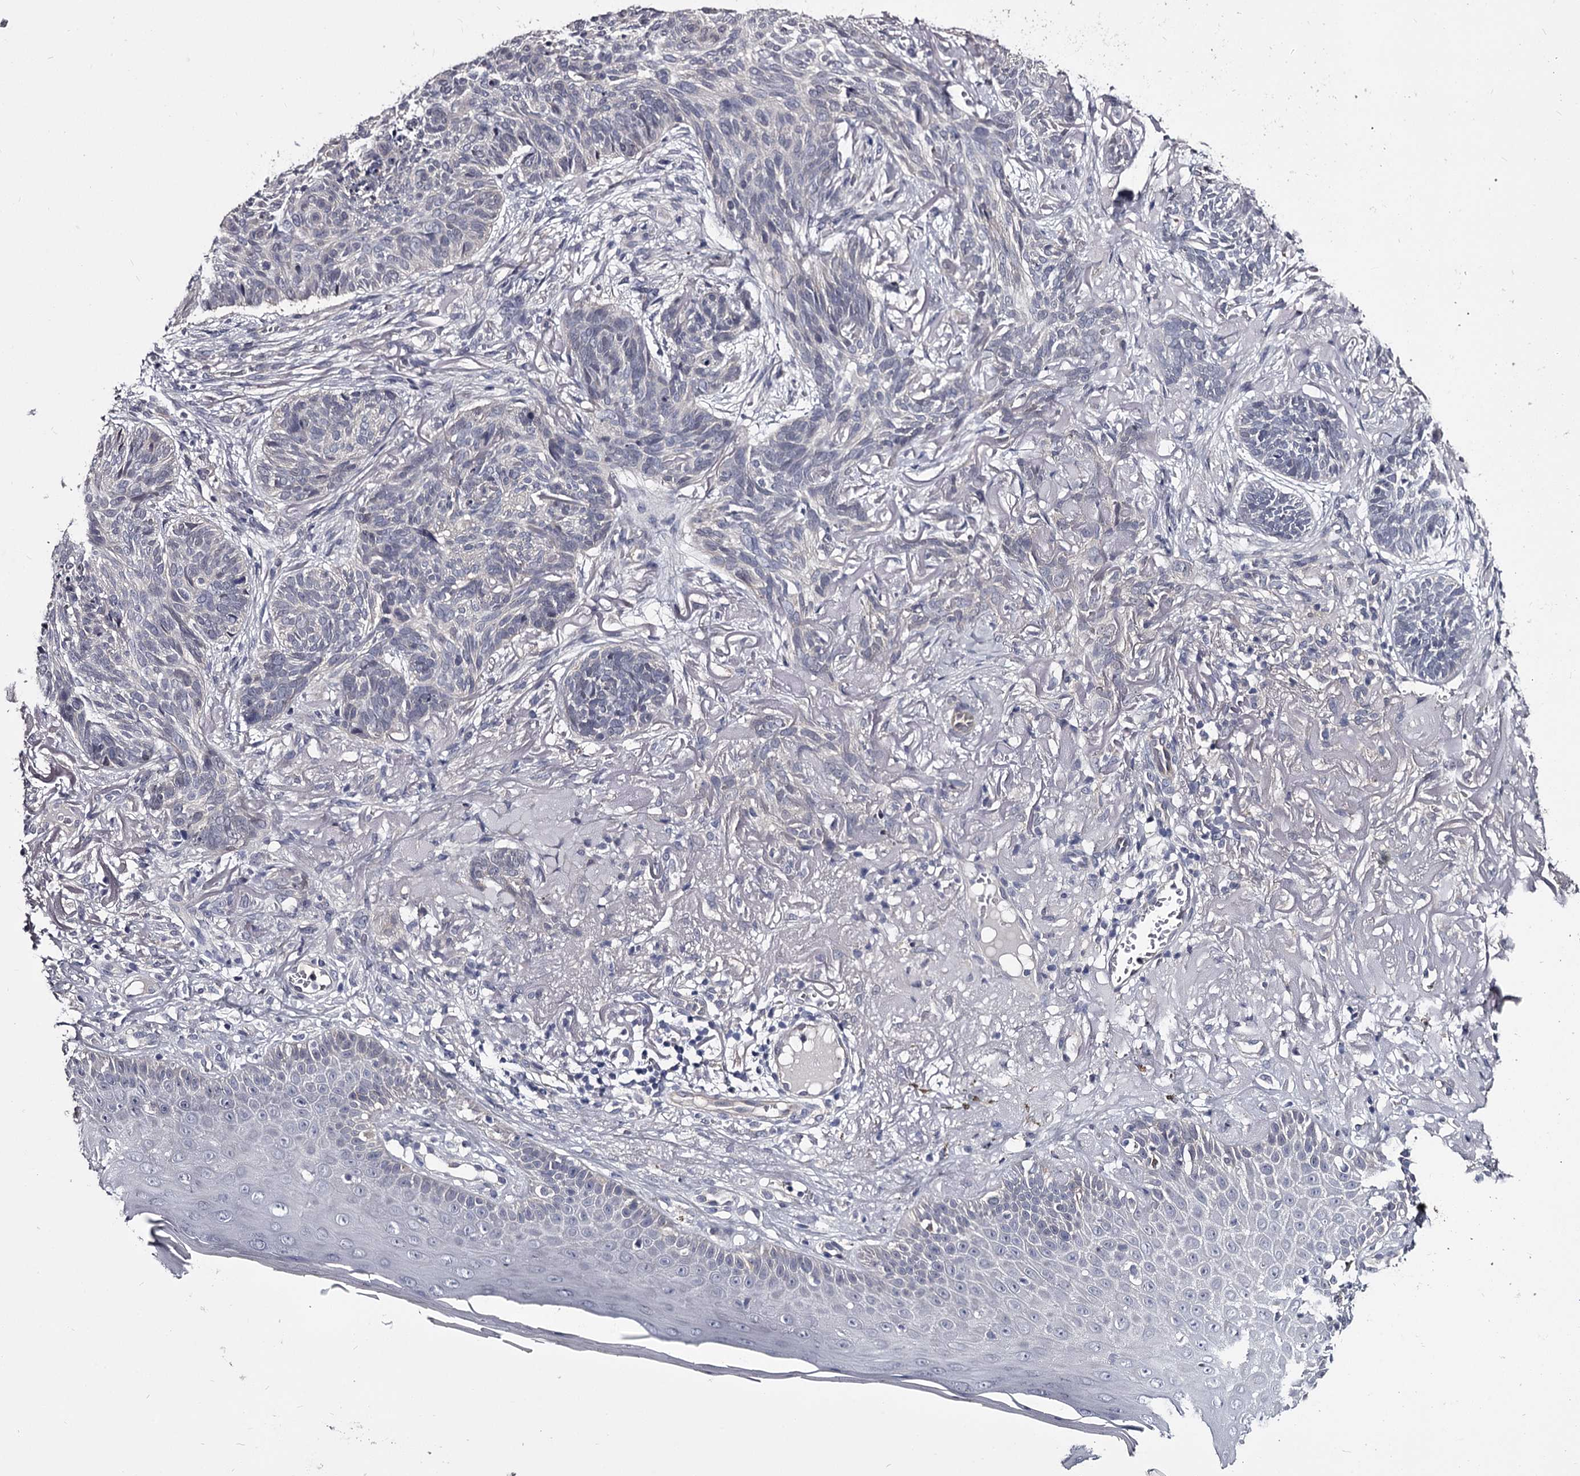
{"staining": {"intensity": "negative", "quantity": "none", "location": "none"}, "tissue": "skin cancer", "cell_type": "Tumor cells", "image_type": "cancer", "snomed": [{"axis": "morphology", "description": "Normal tissue, NOS"}, {"axis": "morphology", "description": "Basal cell carcinoma"}, {"axis": "topography", "description": "Skin"}], "caption": "A histopathology image of human skin cancer is negative for staining in tumor cells.", "gene": "GSTO1", "patient": {"sex": "male", "age": 66}}